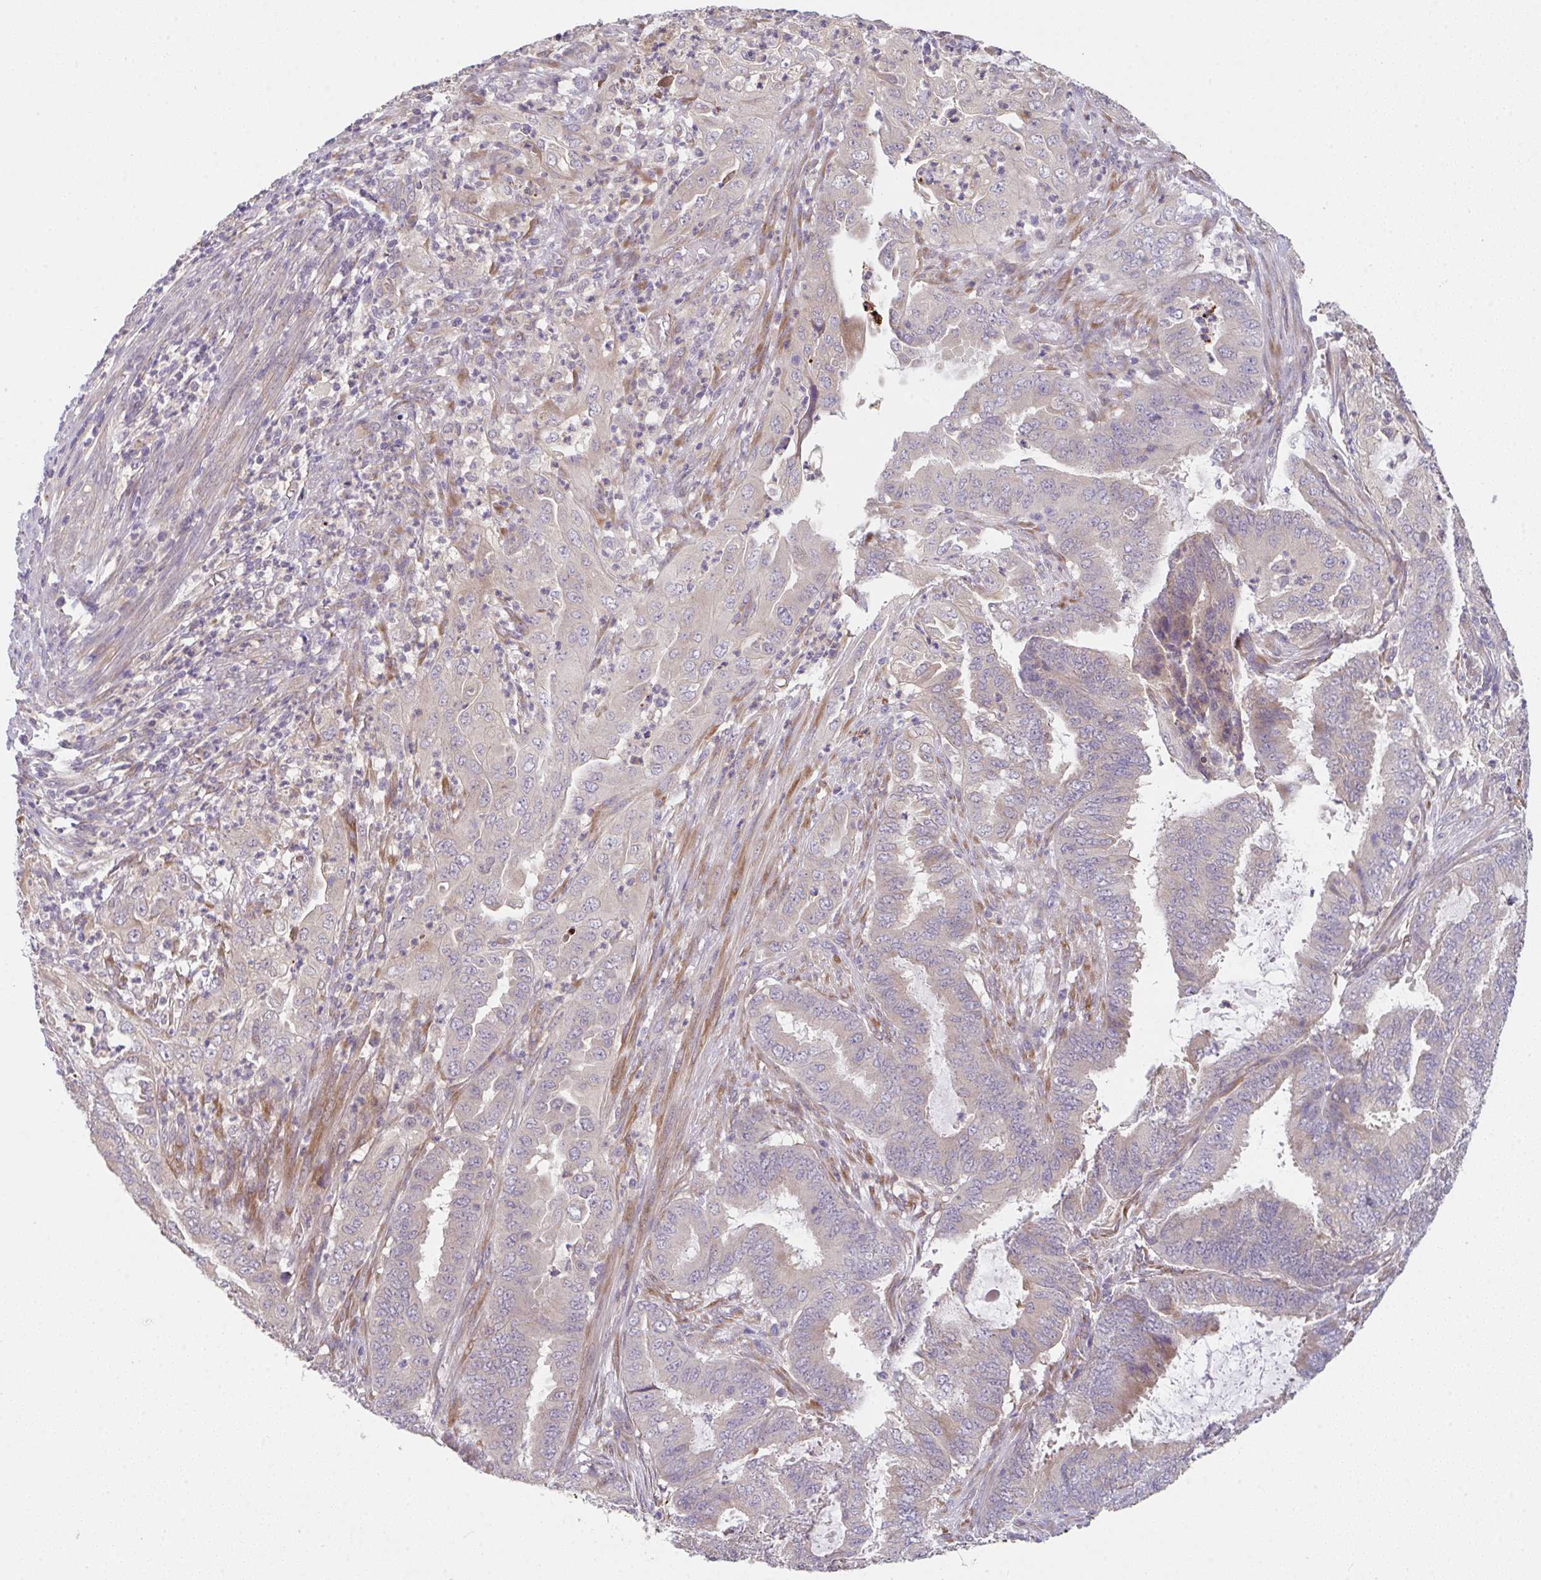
{"staining": {"intensity": "negative", "quantity": "none", "location": "none"}, "tissue": "endometrial cancer", "cell_type": "Tumor cells", "image_type": "cancer", "snomed": [{"axis": "morphology", "description": "Adenocarcinoma, NOS"}, {"axis": "topography", "description": "Endometrium"}], "caption": "Human endometrial cancer (adenocarcinoma) stained for a protein using IHC displays no expression in tumor cells.", "gene": "TSPAN31", "patient": {"sex": "female", "age": 51}}